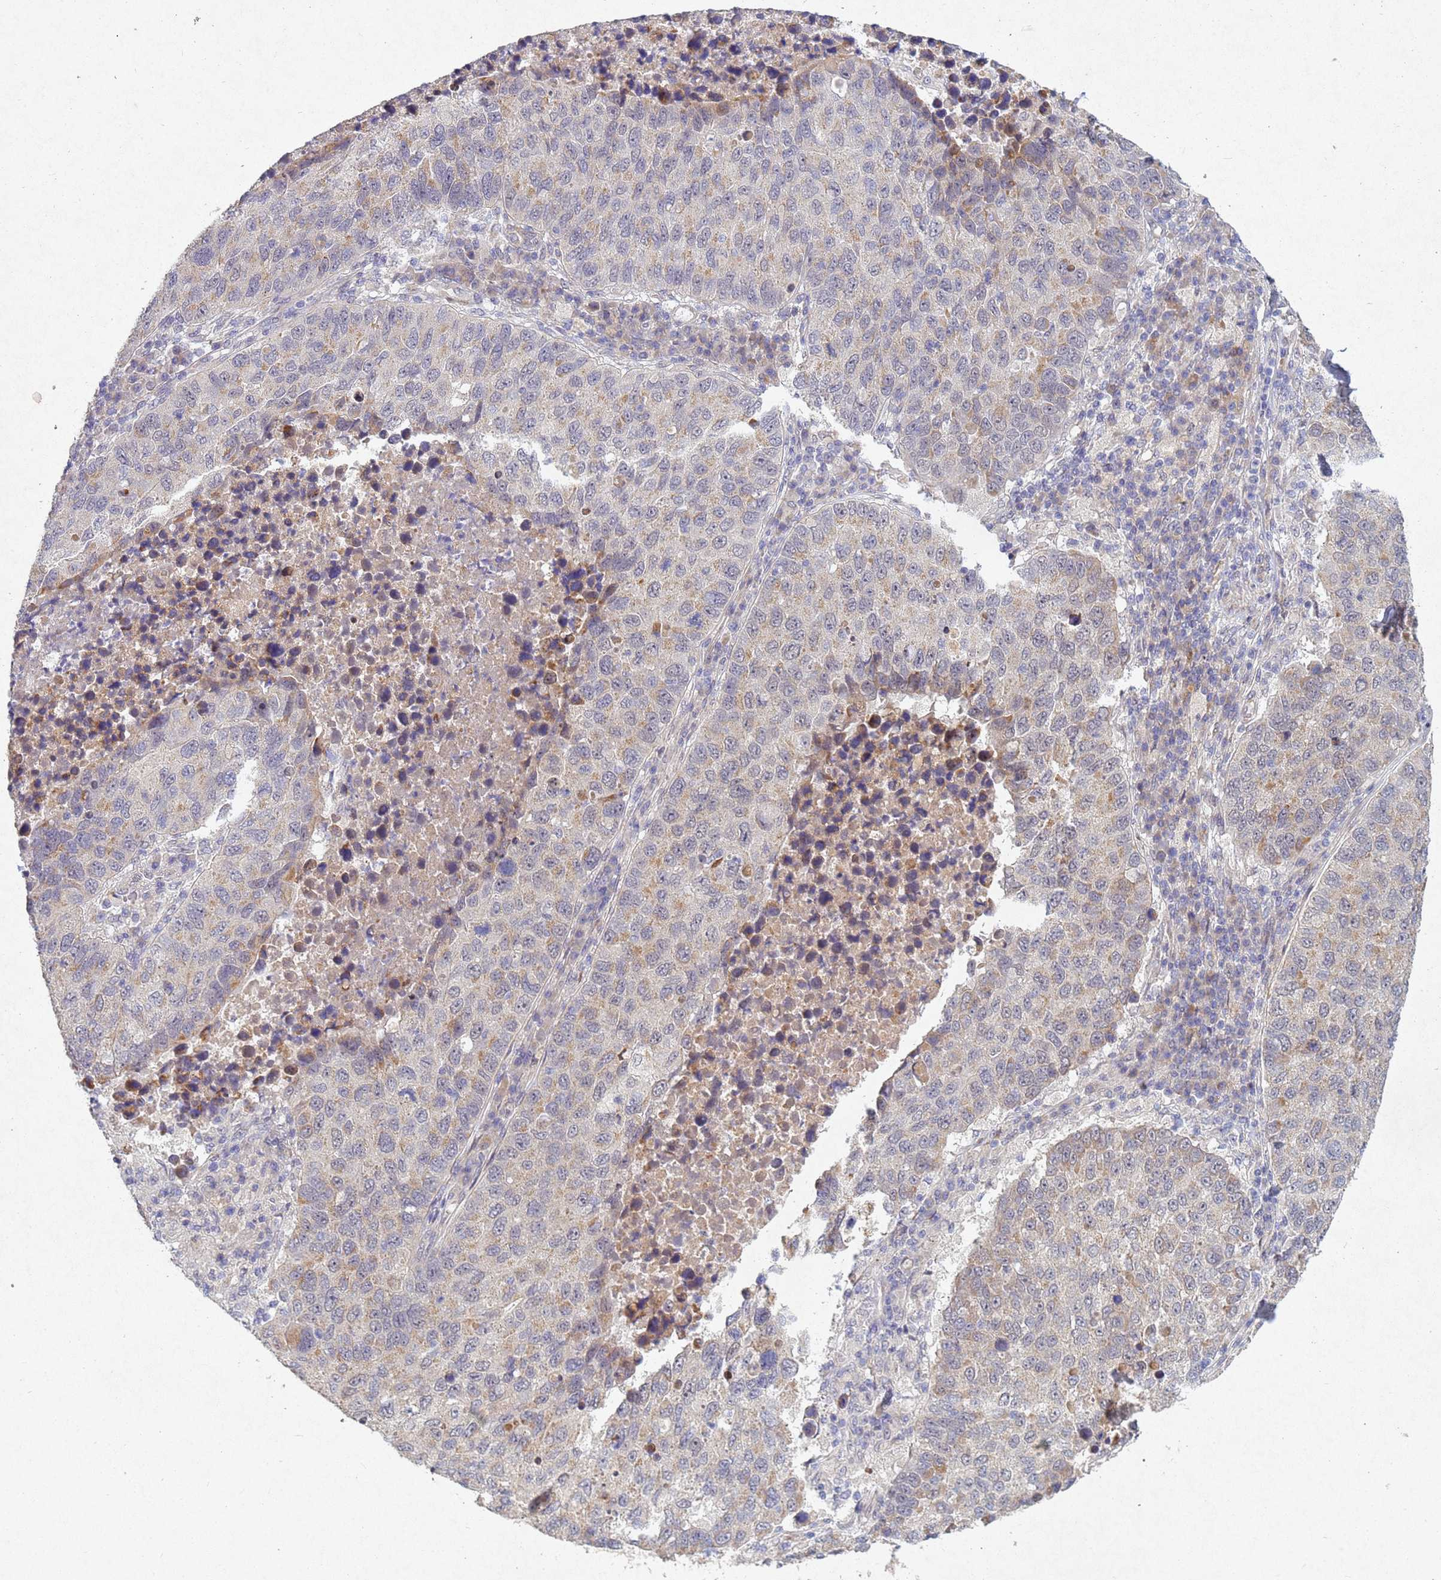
{"staining": {"intensity": "weak", "quantity": "25%-75%", "location": "cytoplasmic/membranous"}, "tissue": "lung cancer", "cell_type": "Tumor cells", "image_type": "cancer", "snomed": [{"axis": "morphology", "description": "Squamous cell carcinoma, NOS"}, {"axis": "topography", "description": "Lung"}], "caption": "There is low levels of weak cytoplasmic/membranous expression in tumor cells of squamous cell carcinoma (lung), as demonstrated by immunohistochemical staining (brown color).", "gene": "TNPO2", "patient": {"sex": "male", "age": 73}}